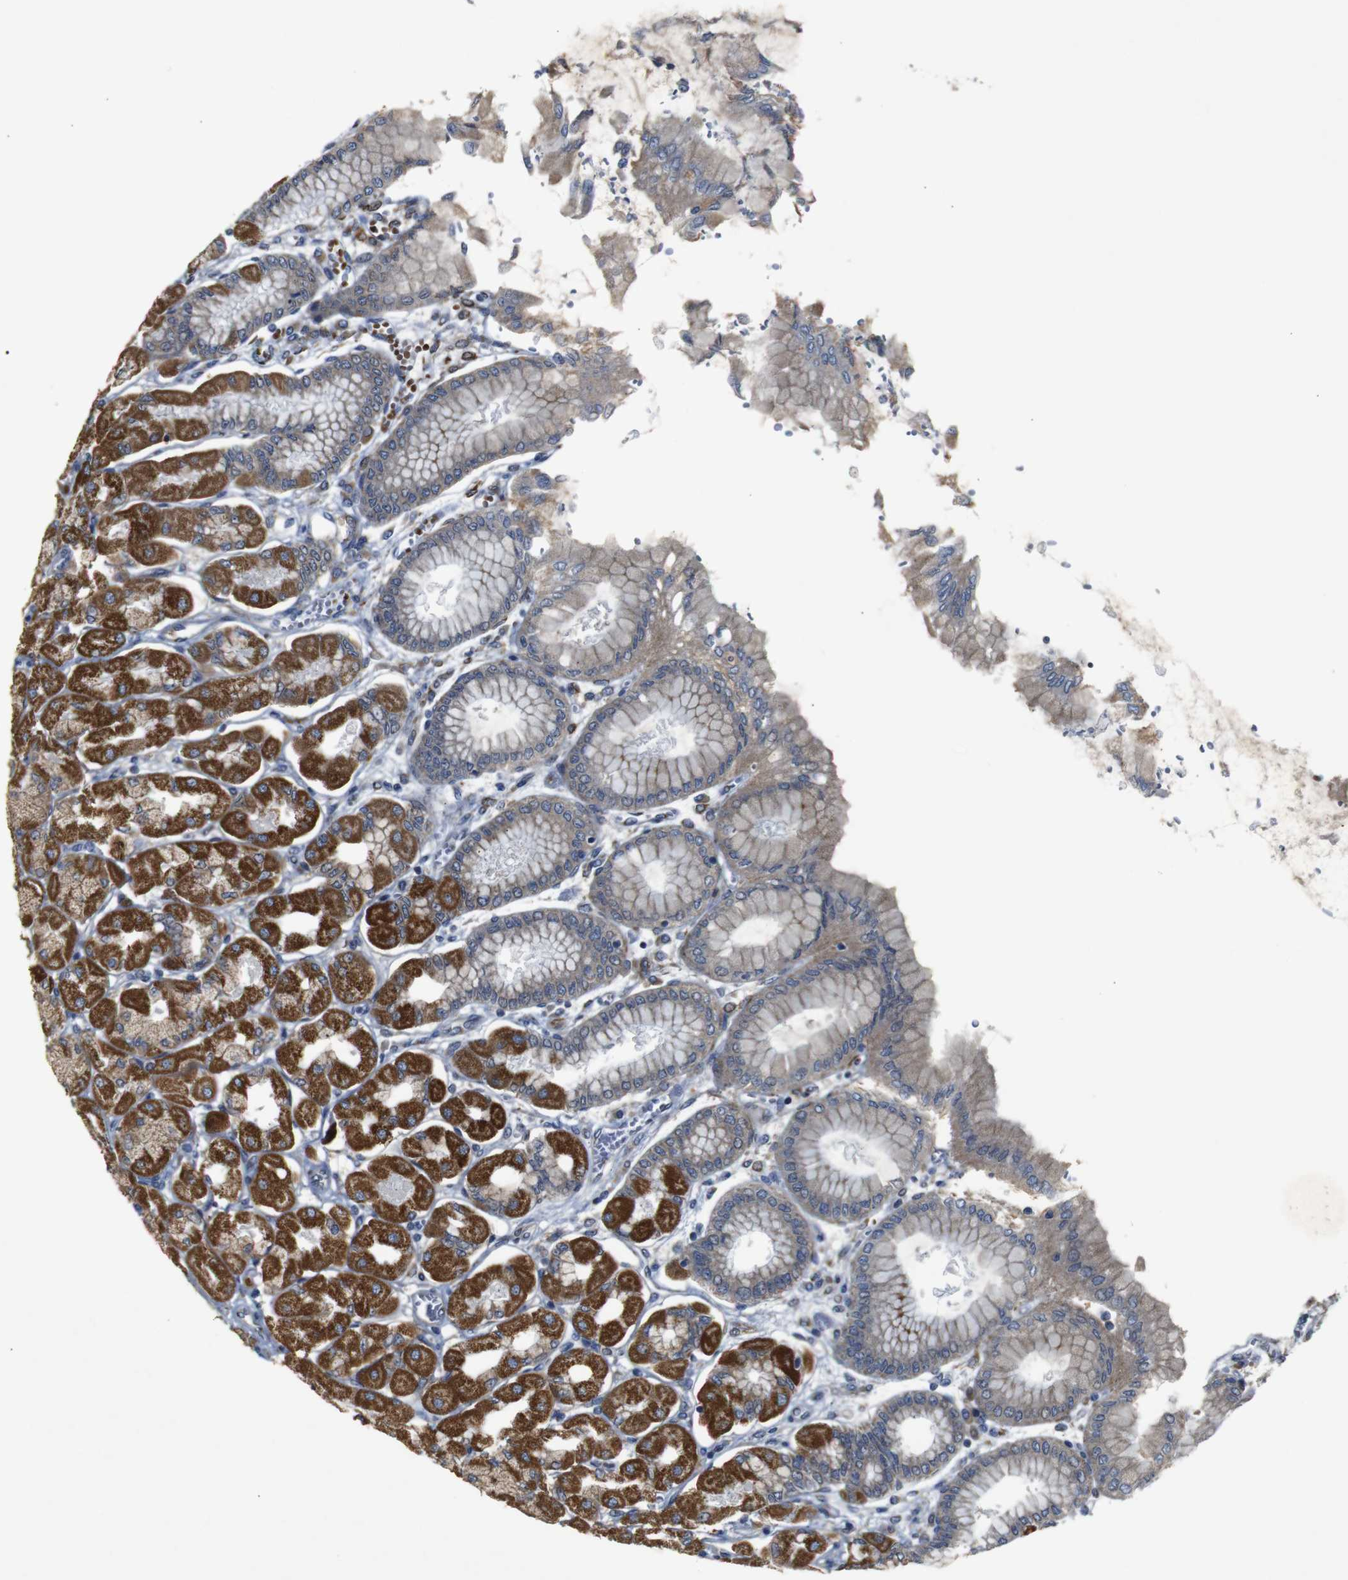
{"staining": {"intensity": "strong", "quantity": "25%-75%", "location": "cytoplasmic/membranous"}, "tissue": "stomach", "cell_type": "Glandular cells", "image_type": "normal", "snomed": [{"axis": "morphology", "description": "Normal tissue, NOS"}, {"axis": "topography", "description": "Stomach, upper"}], "caption": "Immunohistochemical staining of normal human stomach displays strong cytoplasmic/membranous protein staining in approximately 25%-75% of glandular cells. (DAB (3,3'-diaminobenzidine) = brown stain, brightfield microscopy at high magnification).", "gene": "CHST10", "patient": {"sex": "female", "age": 56}}